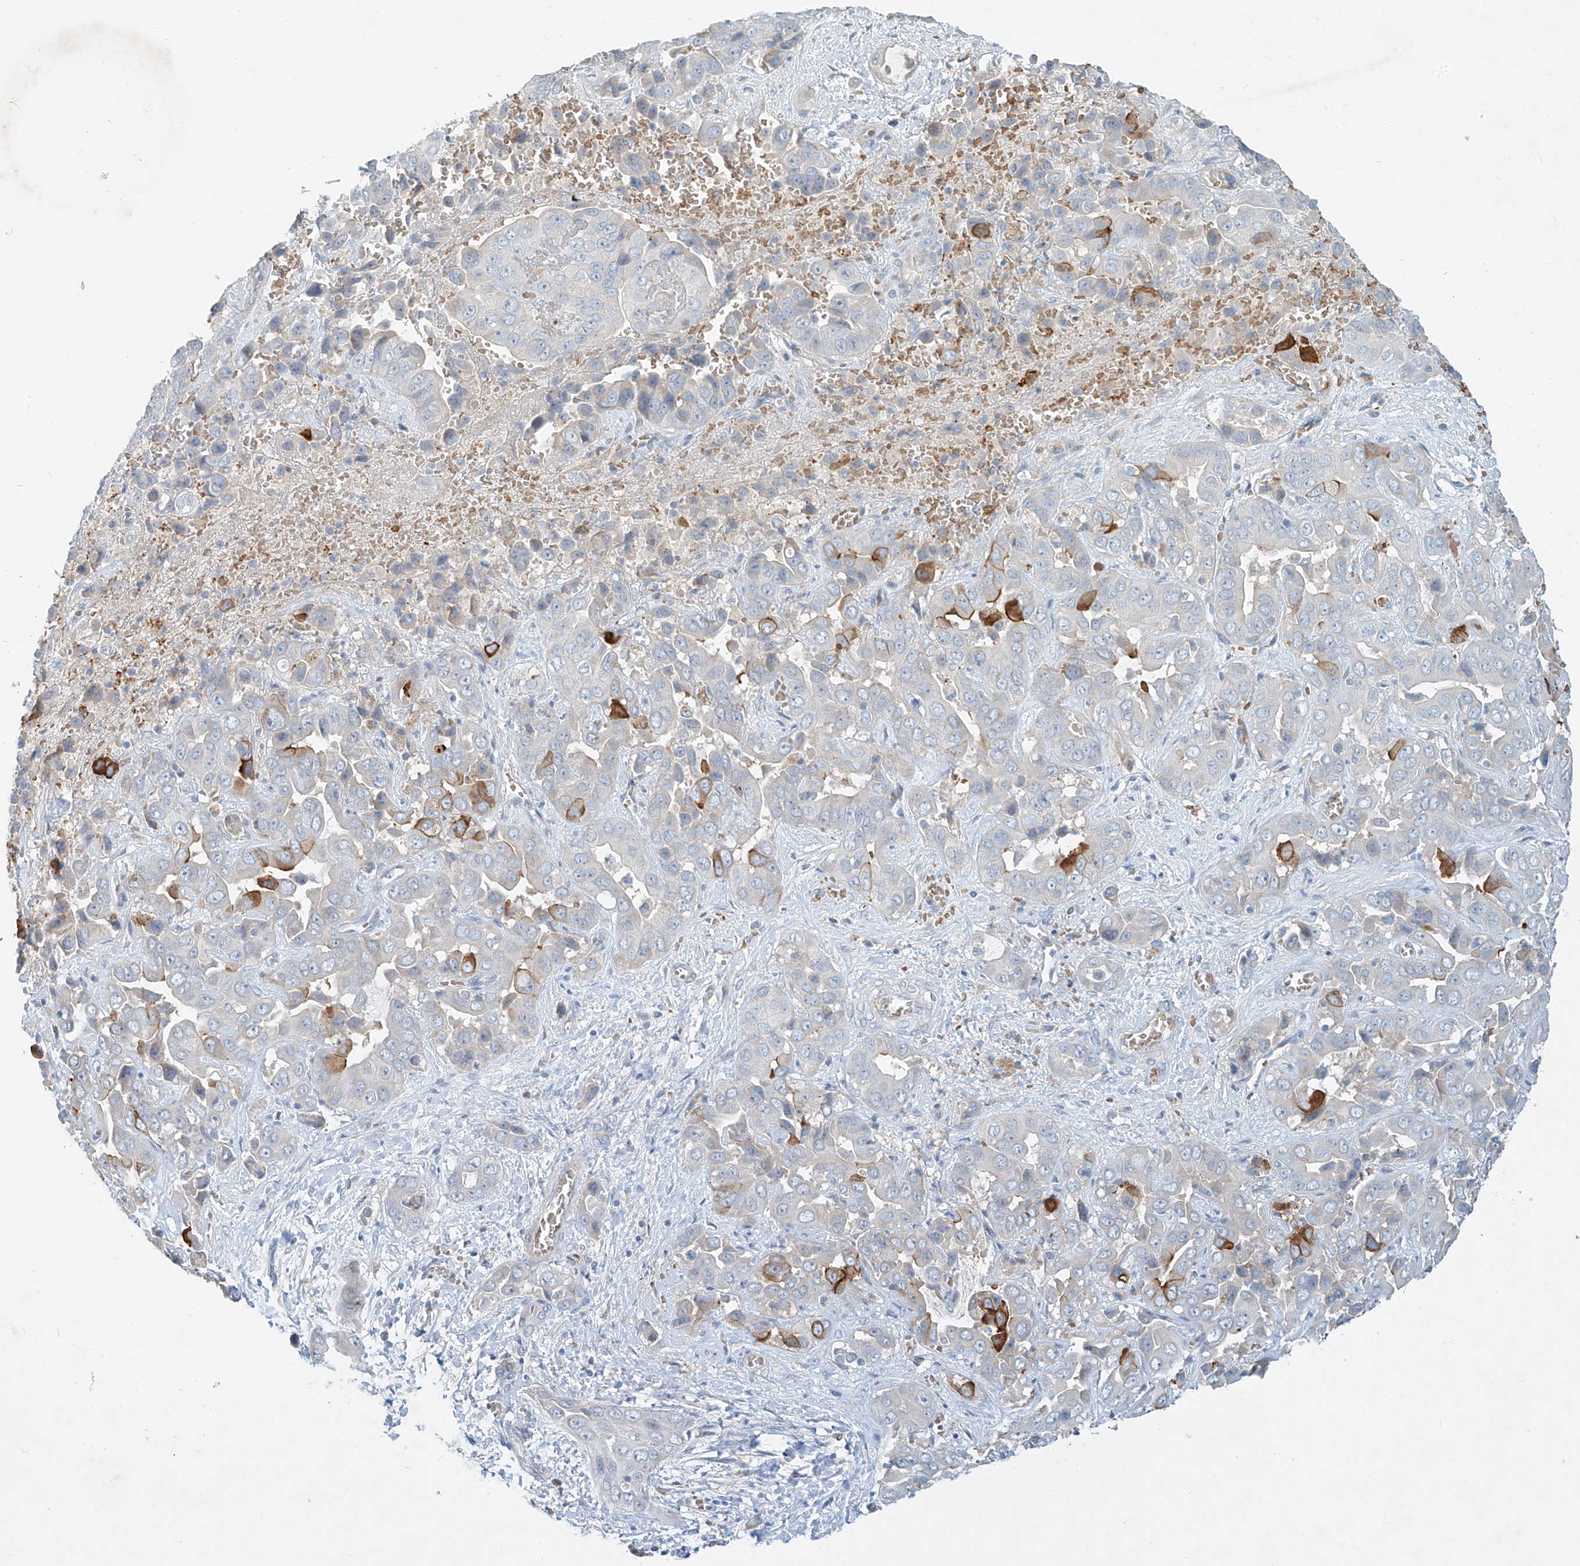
{"staining": {"intensity": "moderate", "quantity": "<25%", "location": "cytoplasmic/membranous"}, "tissue": "liver cancer", "cell_type": "Tumor cells", "image_type": "cancer", "snomed": [{"axis": "morphology", "description": "Cholangiocarcinoma"}, {"axis": "topography", "description": "Liver"}], "caption": "Liver cancer tissue reveals moderate cytoplasmic/membranous staining in about <25% of tumor cells Ihc stains the protein of interest in brown and the nuclei are stained blue.", "gene": "SYTL3", "patient": {"sex": "female", "age": 52}}